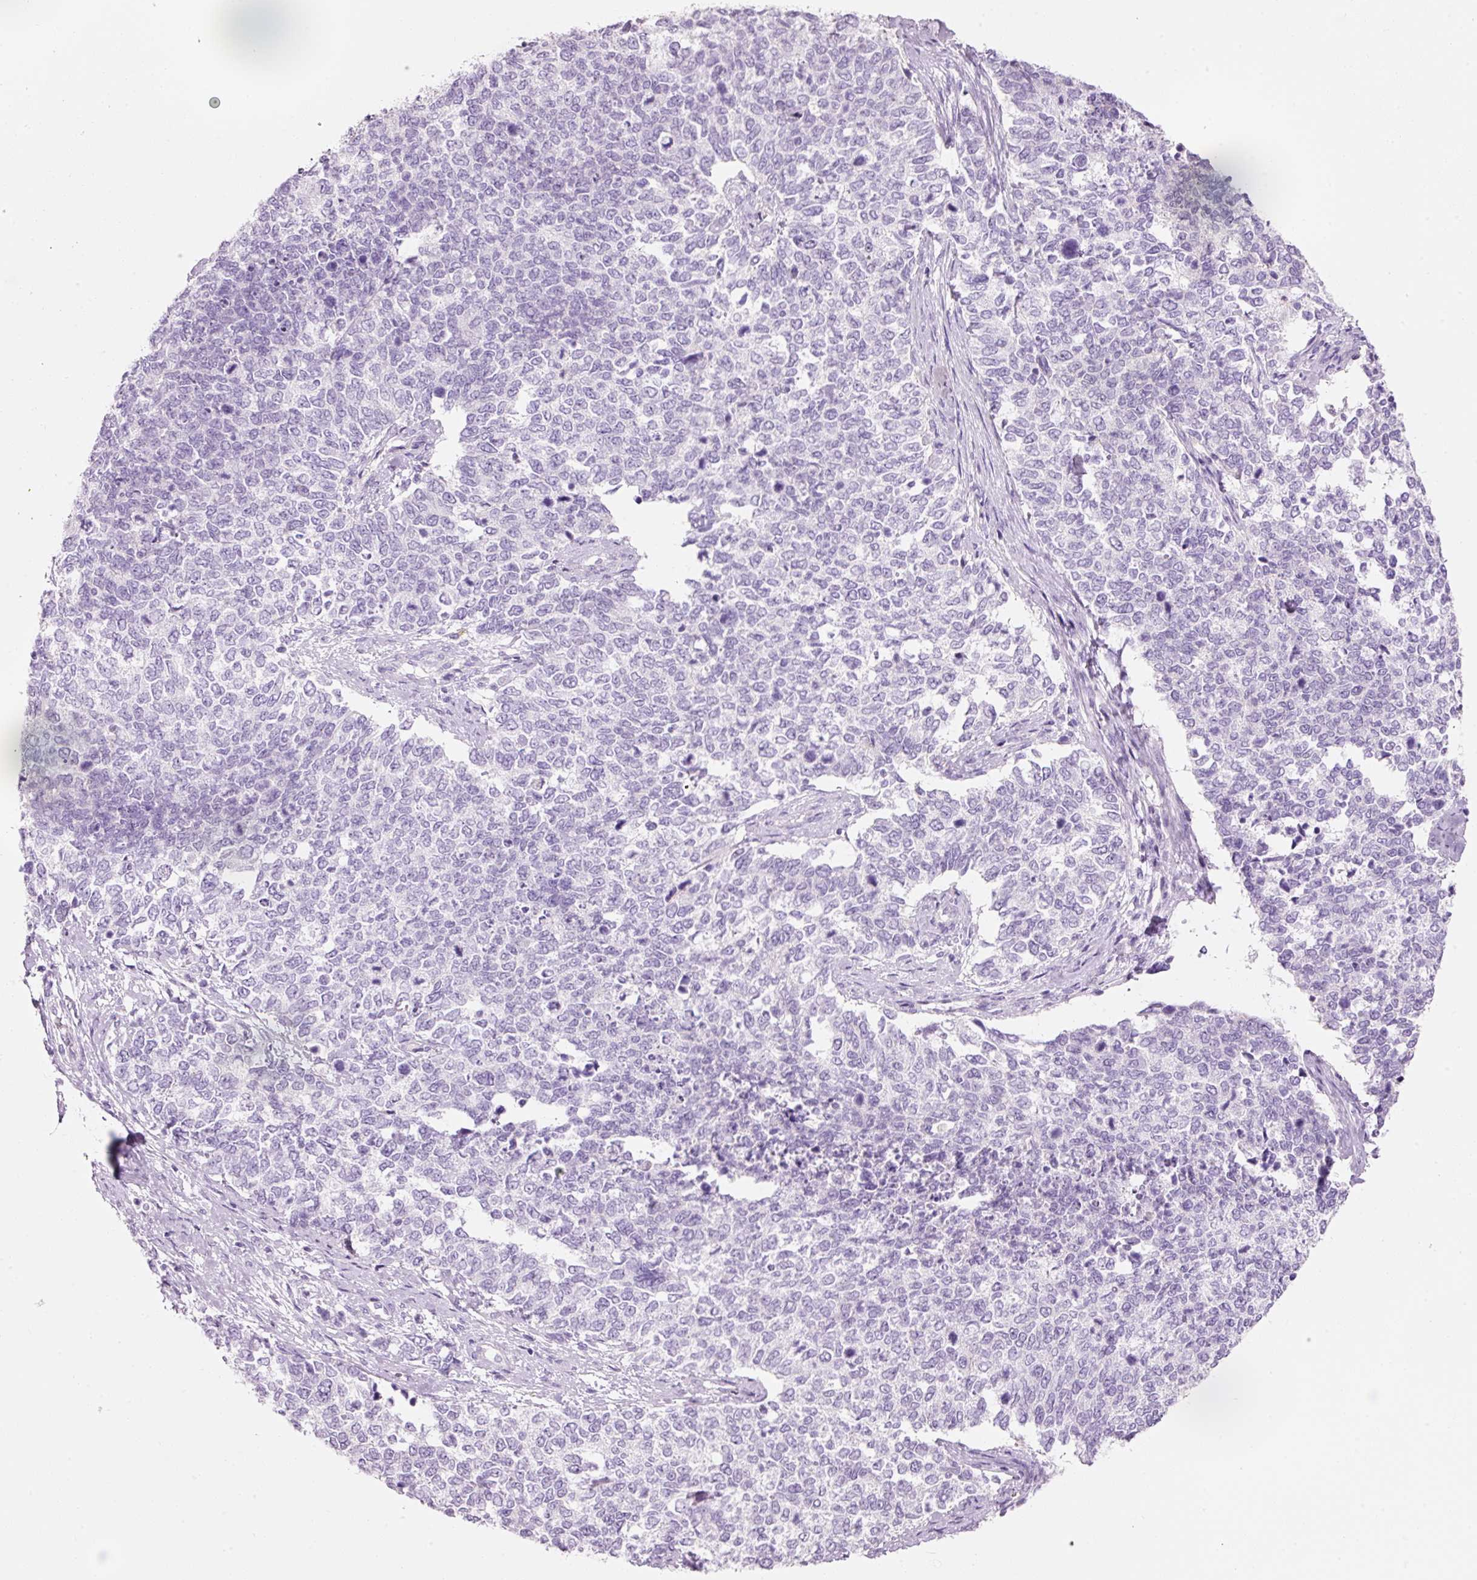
{"staining": {"intensity": "negative", "quantity": "none", "location": "none"}, "tissue": "cervical cancer", "cell_type": "Tumor cells", "image_type": "cancer", "snomed": [{"axis": "morphology", "description": "Squamous cell carcinoma, NOS"}, {"axis": "topography", "description": "Cervix"}], "caption": "Immunohistochemistry (IHC) of human cervical cancer shows no expression in tumor cells.", "gene": "CMA1", "patient": {"sex": "female", "age": 63}}